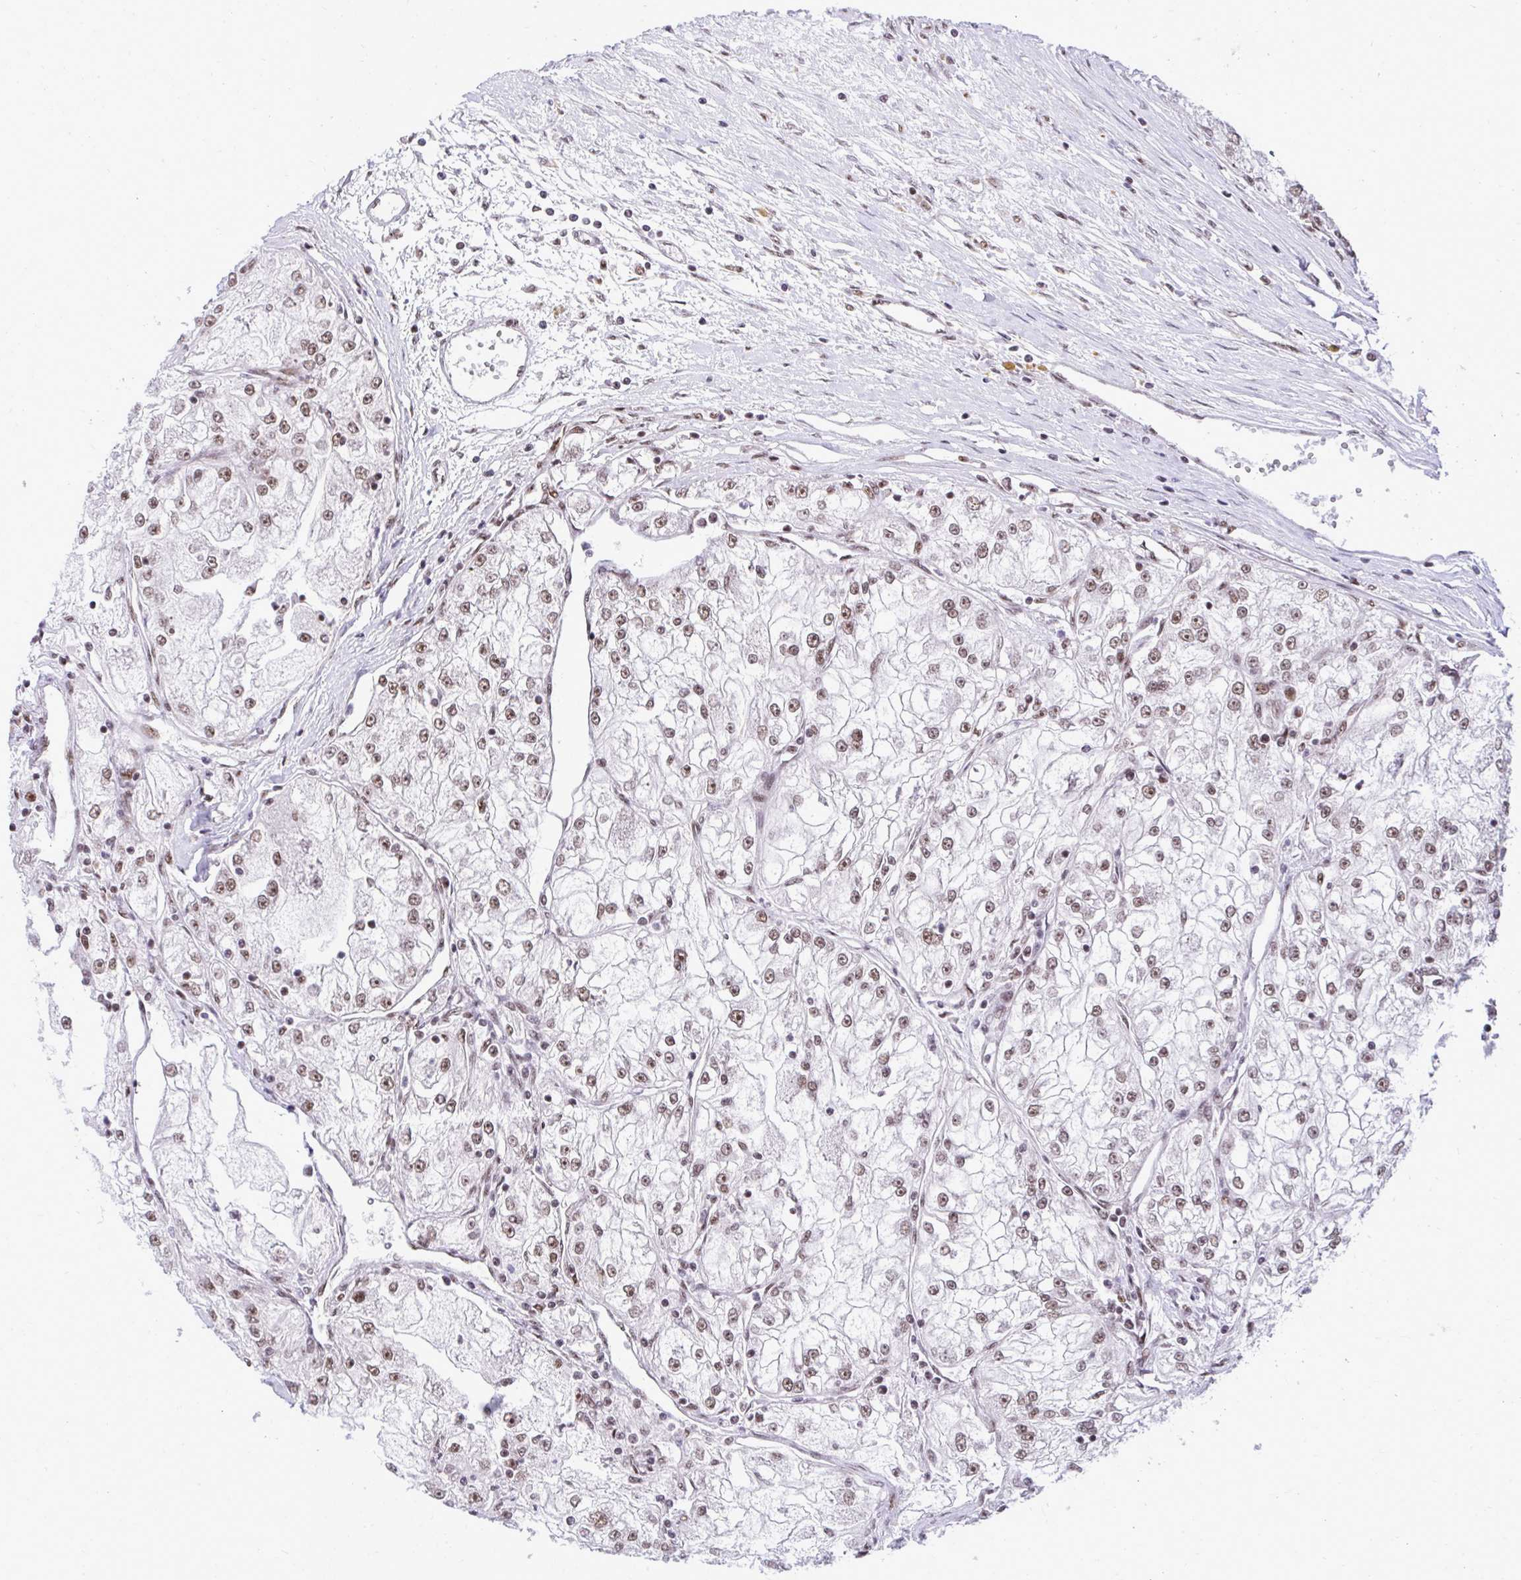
{"staining": {"intensity": "moderate", "quantity": ">75%", "location": "nuclear"}, "tissue": "renal cancer", "cell_type": "Tumor cells", "image_type": "cancer", "snomed": [{"axis": "morphology", "description": "Adenocarcinoma, NOS"}, {"axis": "topography", "description": "Kidney"}], "caption": "IHC of renal cancer shows medium levels of moderate nuclear staining in about >75% of tumor cells.", "gene": "PRPF19", "patient": {"sex": "female", "age": 72}}